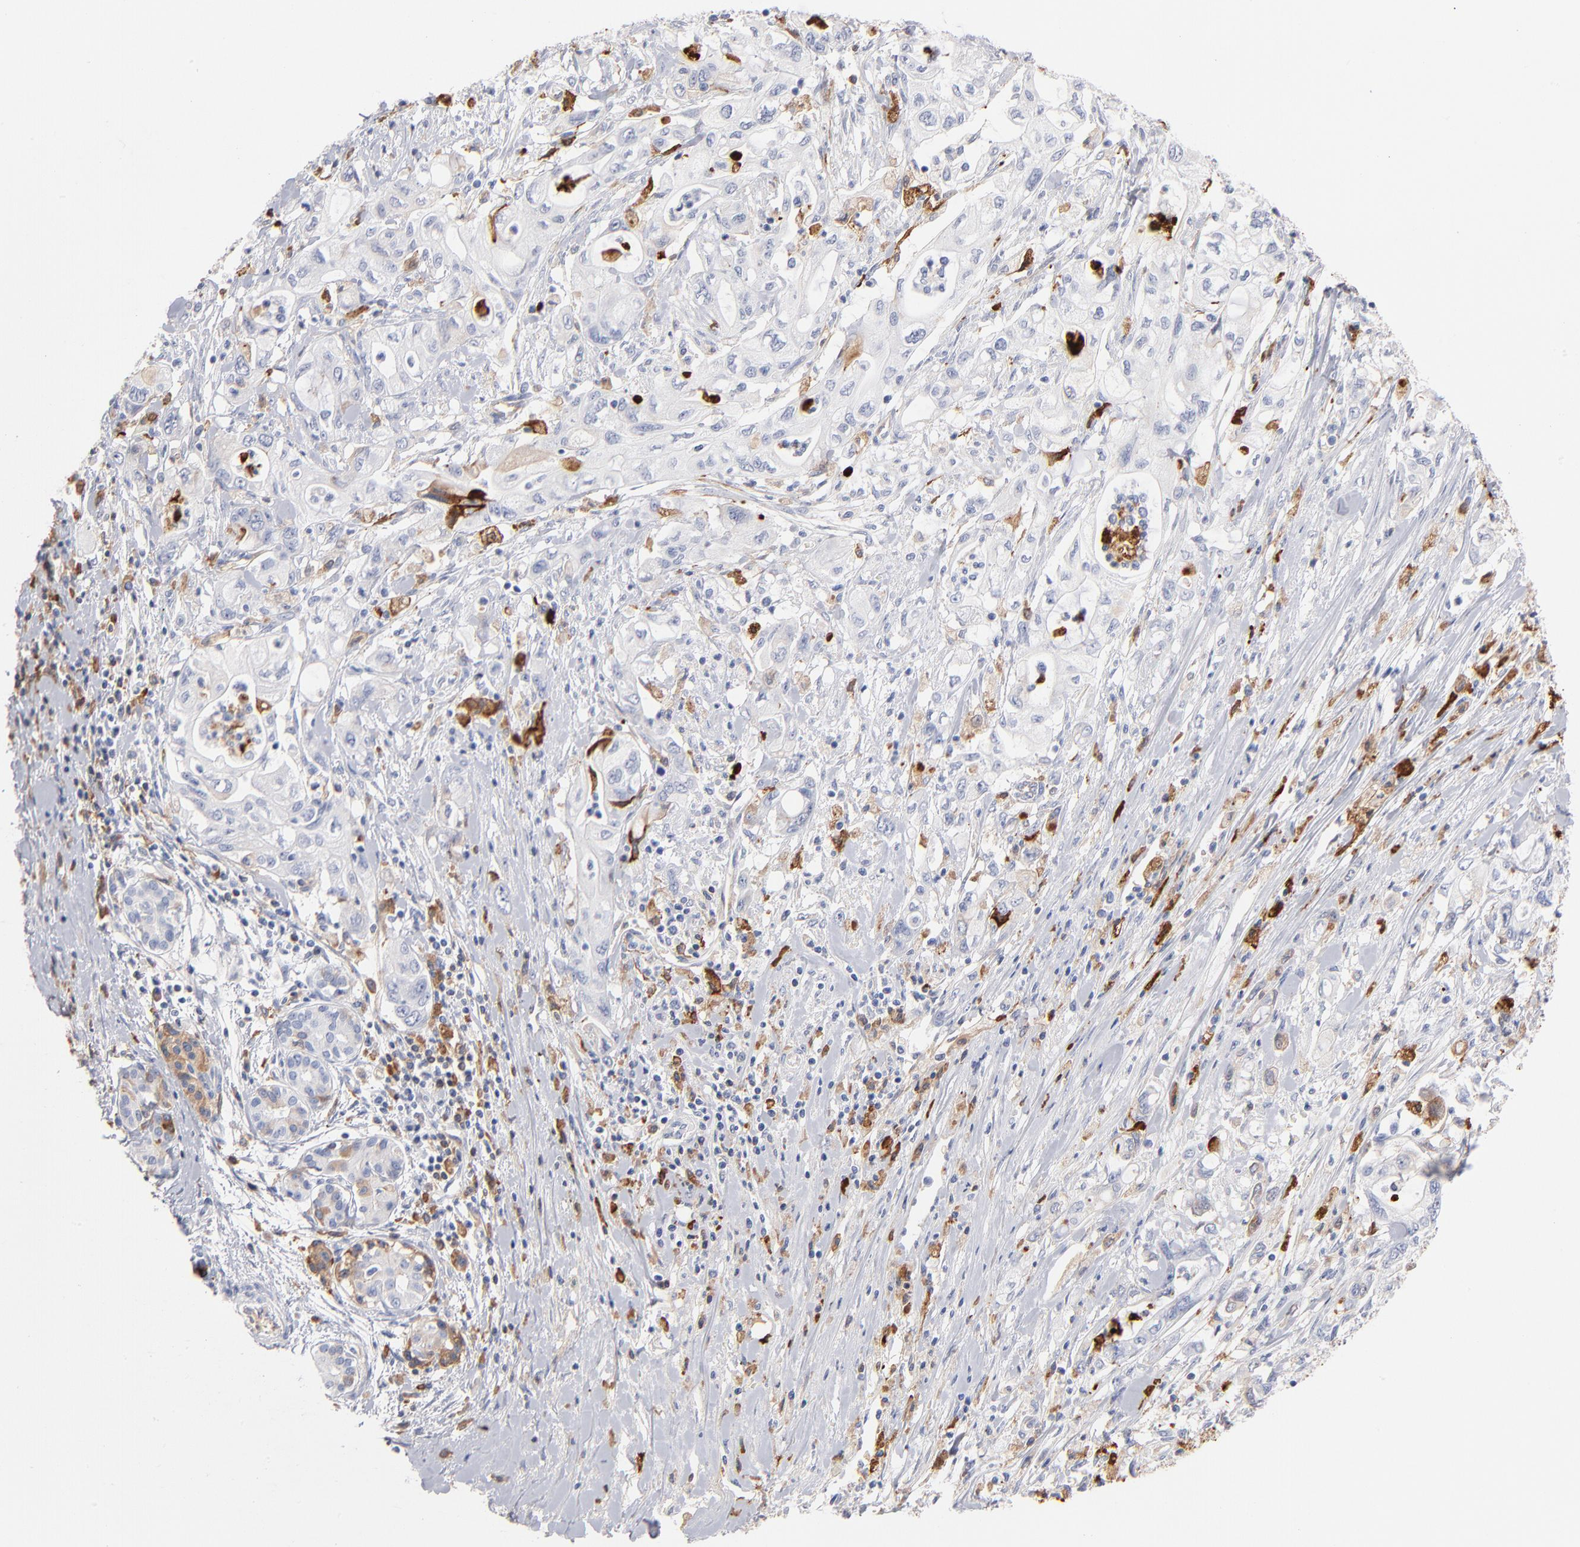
{"staining": {"intensity": "negative", "quantity": "none", "location": "none"}, "tissue": "pancreatic cancer", "cell_type": "Tumor cells", "image_type": "cancer", "snomed": [{"axis": "morphology", "description": "Adenocarcinoma, NOS"}, {"axis": "topography", "description": "Pancreas"}], "caption": "A high-resolution image shows IHC staining of pancreatic cancer (adenocarcinoma), which reveals no significant expression in tumor cells.", "gene": "APOH", "patient": {"sex": "male", "age": 79}}